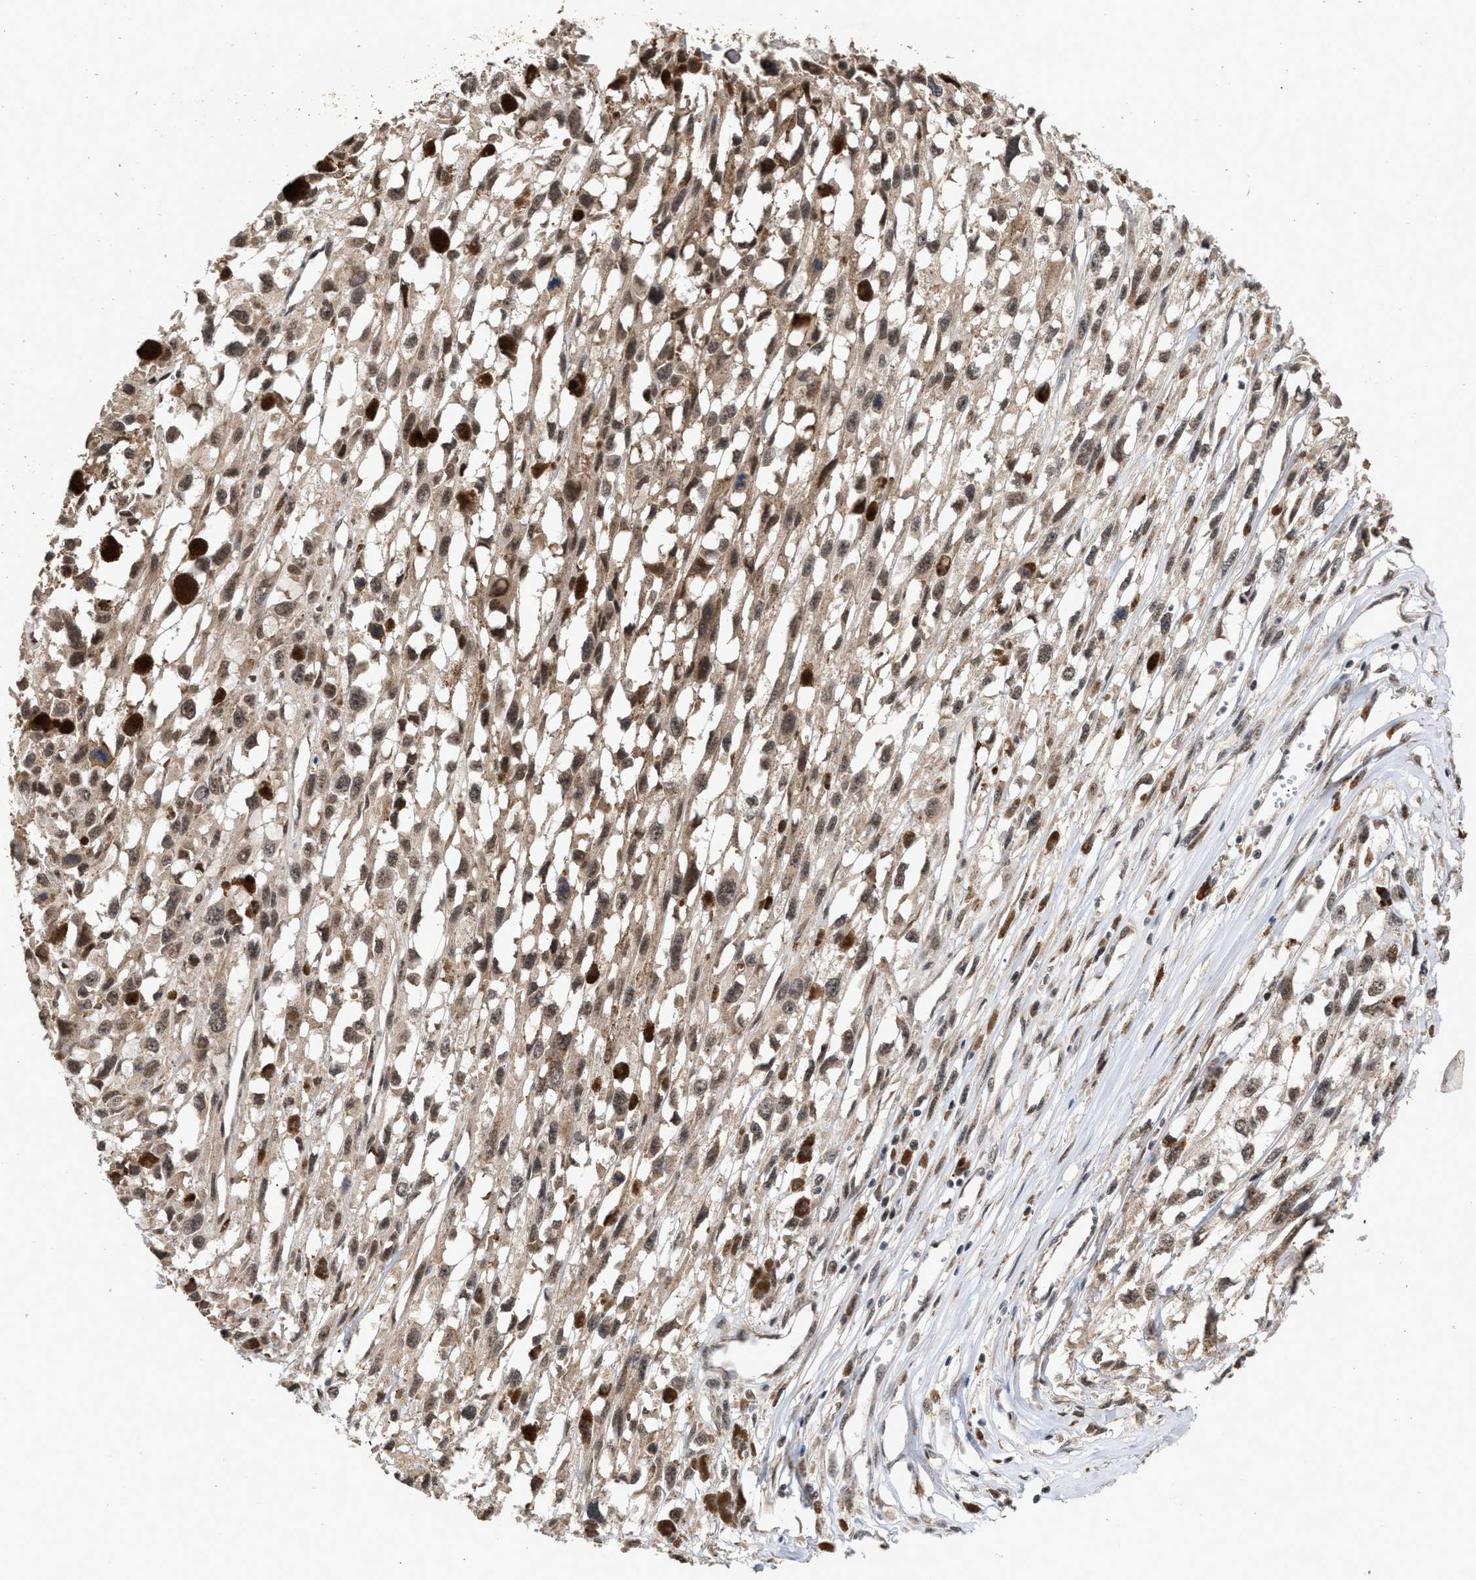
{"staining": {"intensity": "weak", "quantity": ">75%", "location": "cytoplasmic/membranous,nuclear"}, "tissue": "melanoma", "cell_type": "Tumor cells", "image_type": "cancer", "snomed": [{"axis": "morphology", "description": "Malignant melanoma, Metastatic site"}, {"axis": "topography", "description": "Lymph node"}], "caption": "Melanoma stained with immunohistochemistry displays weak cytoplasmic/membranous and nuclear staining in about >75% of tumor cells.", "gene": "MKNK2", "patient": {"sex": "male", "age": 59}}